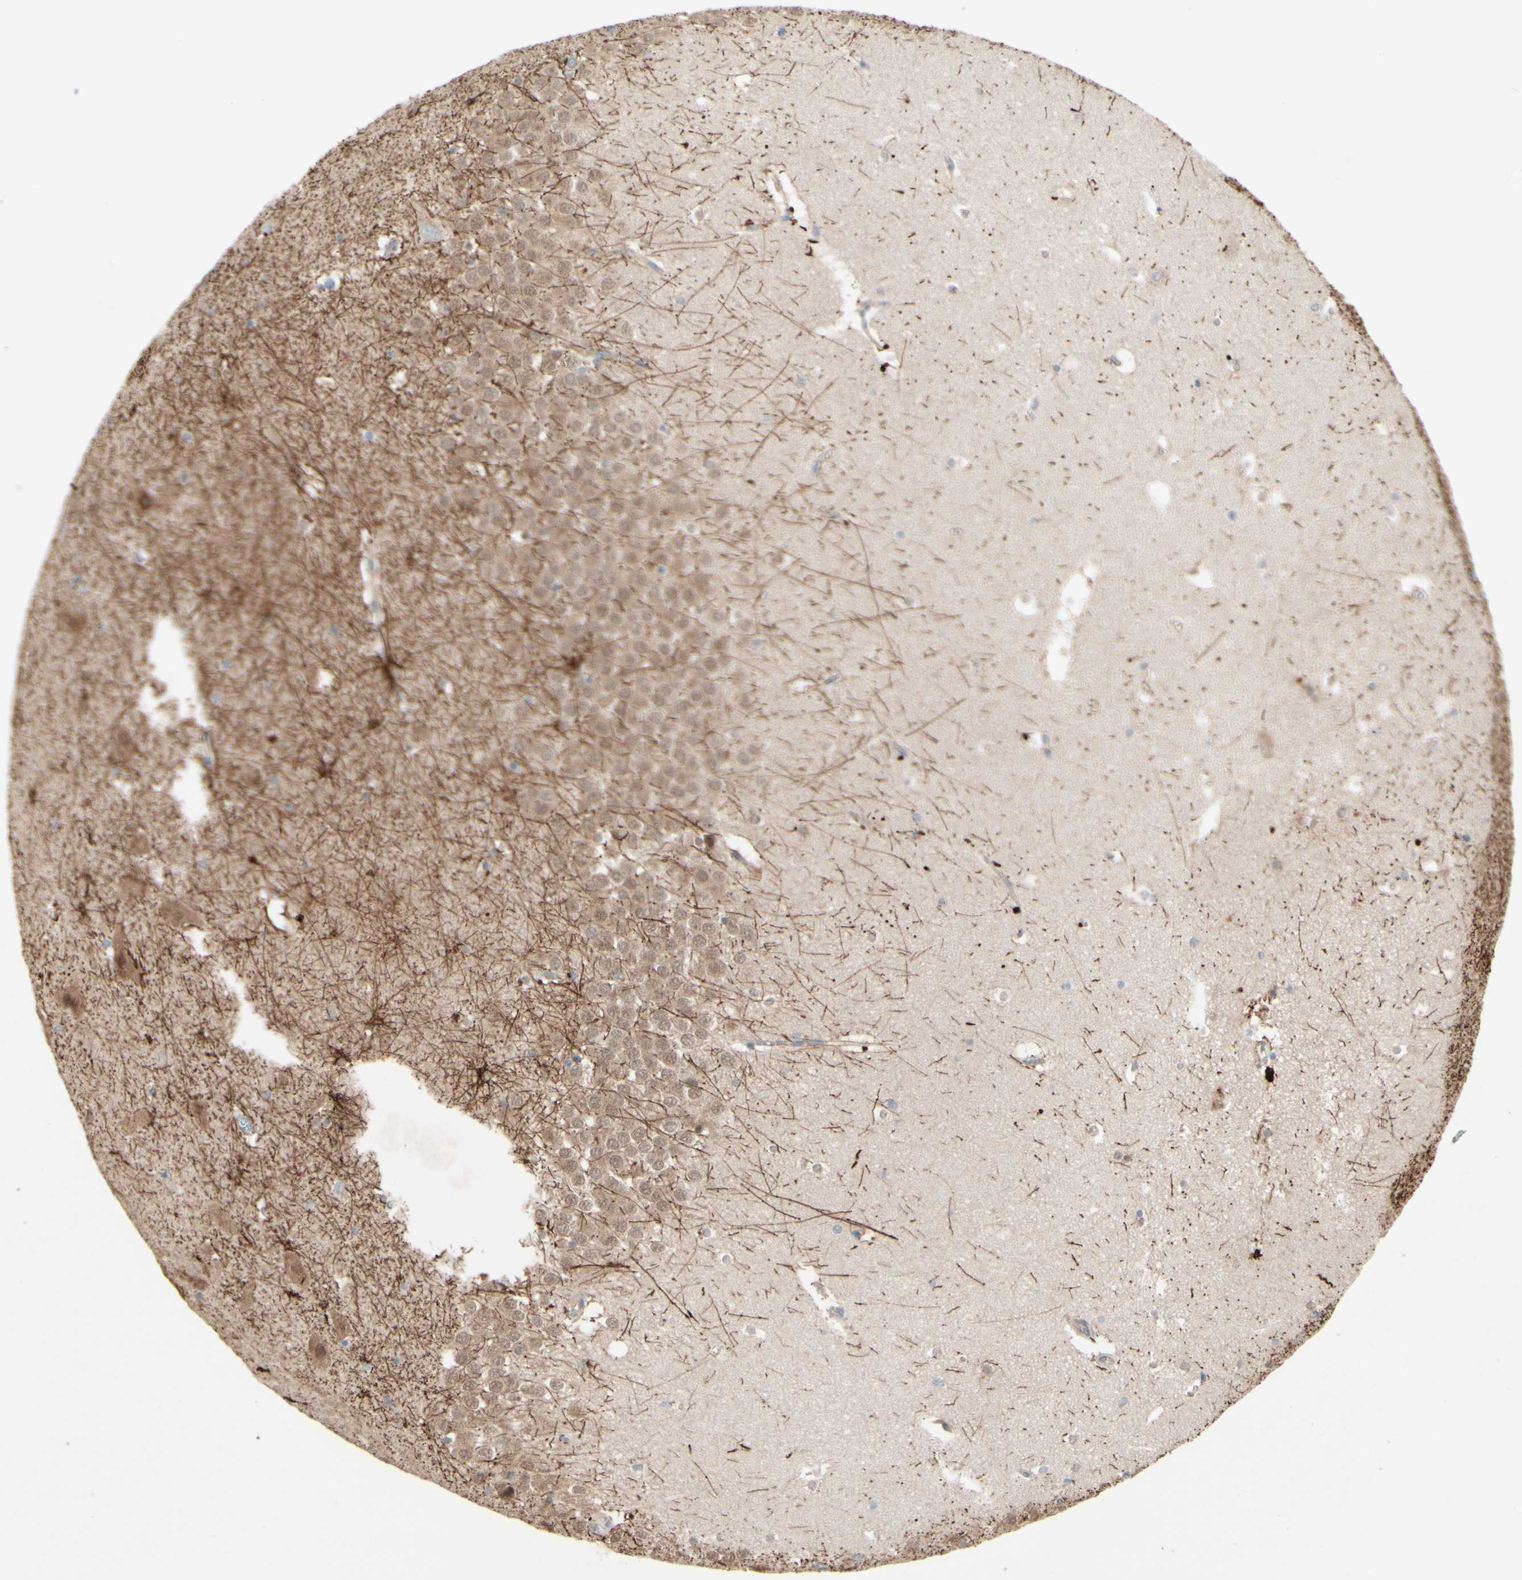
{"staining": {"intensity": "weak", "quantity": "<25%", "location": "cytoplasmic/membranous"}, "tissue": "hippocampus", "cell_type": "Glial cells", "image_type": "normal", "snomed": [{"axis": "morphology", "description": "Normal tissue, NOS"}, {"axis": "topography", "description": "Hippocampus"}], "caption": "A high-resolution histopathology image shows IHC staining of benign hippocampus, which demonstrates no significant positivity in glial cells.", "gene": "MTM1", "patient": {"sex": "male", "age": 45}}